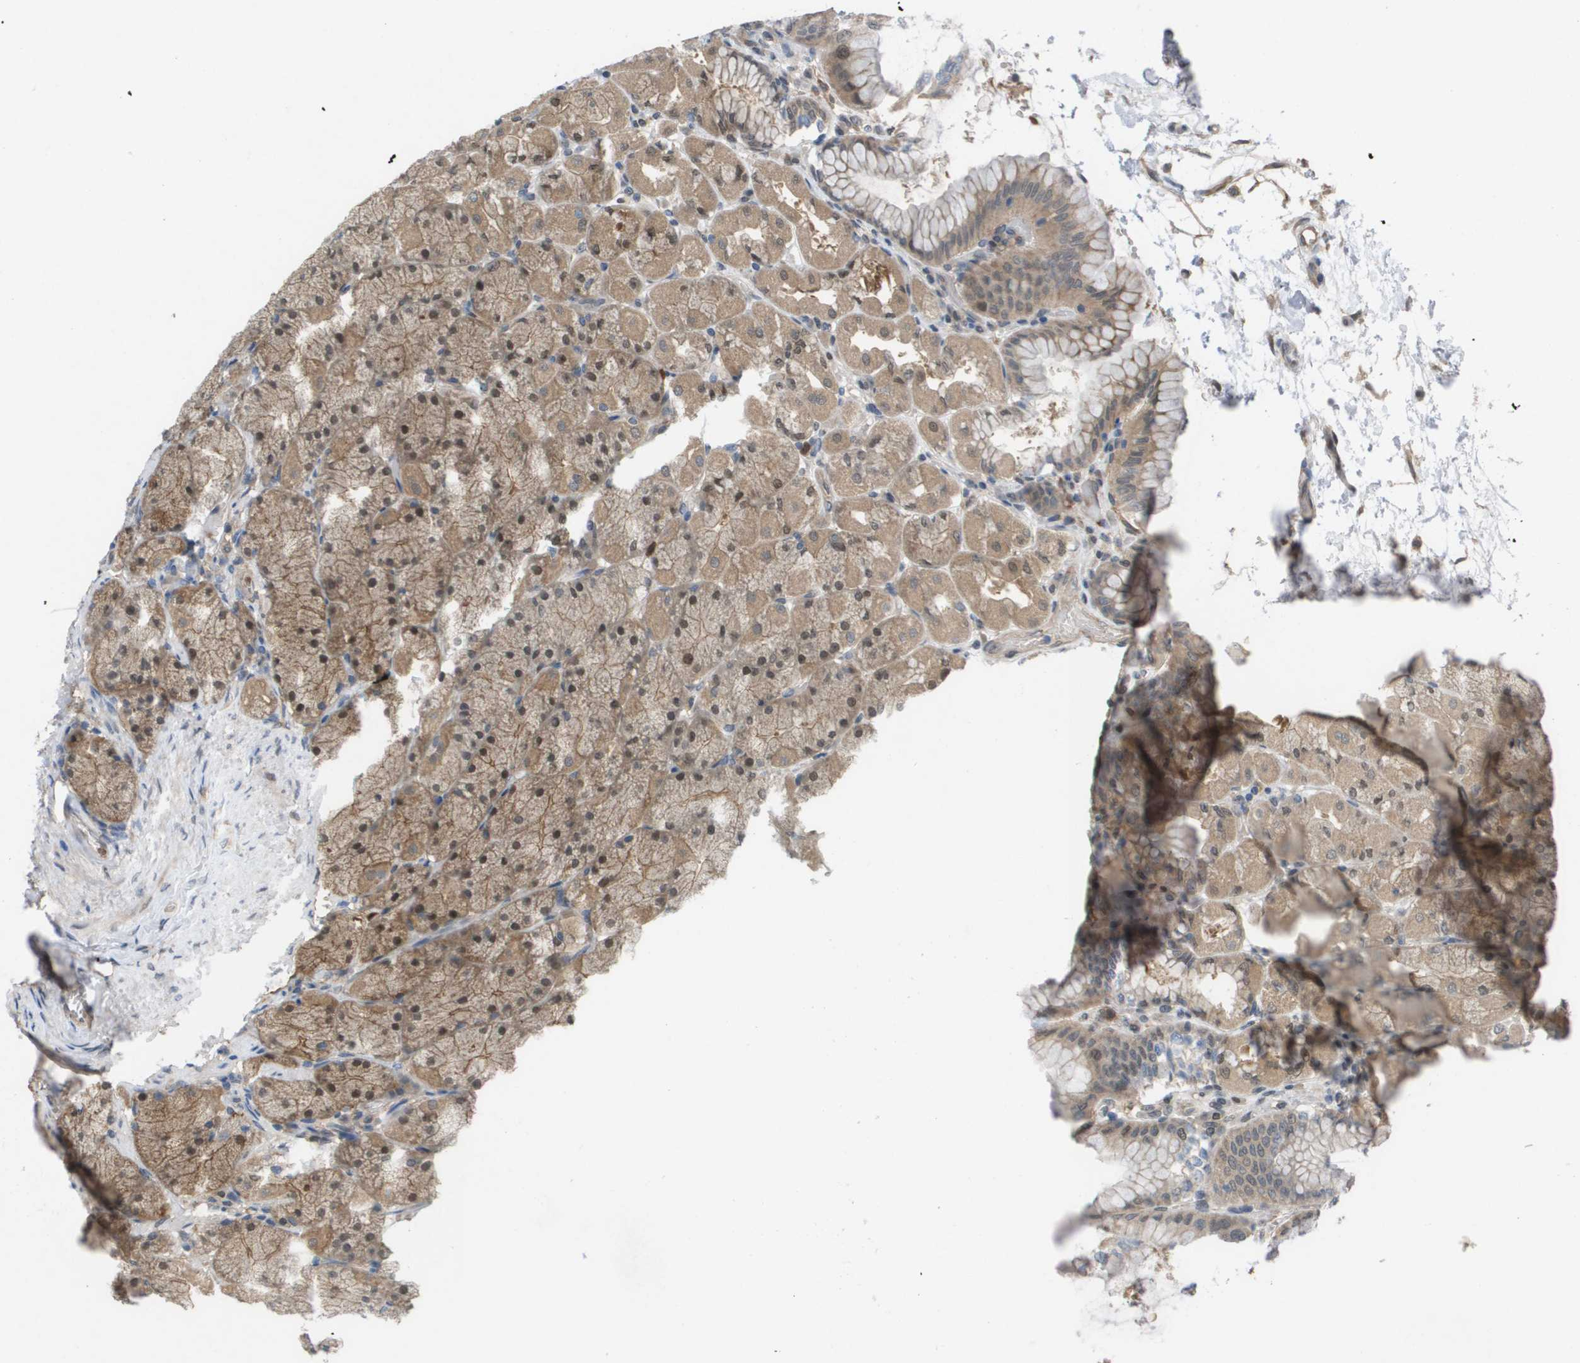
{"staining": {"intensity": "moderate", "quantity": ">75%", "location": "cytoplasmic/membranous"}, "tissue": "stomach", "cell_type": "Glandular cells", "image_type": "normal", "snomed": [{"axis": "morphology", "description": "Normal tissue, NOS"}, {"axis": "topography", "description": "Stomach, upper"}], "caption": "An IHC histopathology image of benign tissue is shown. Protein staining in brown highlights moderate cytoplasmic/membranous positivity in stomach within glandular cells.", "gene": "PALD1", "patient": {"sex": "female", "age": 56}}